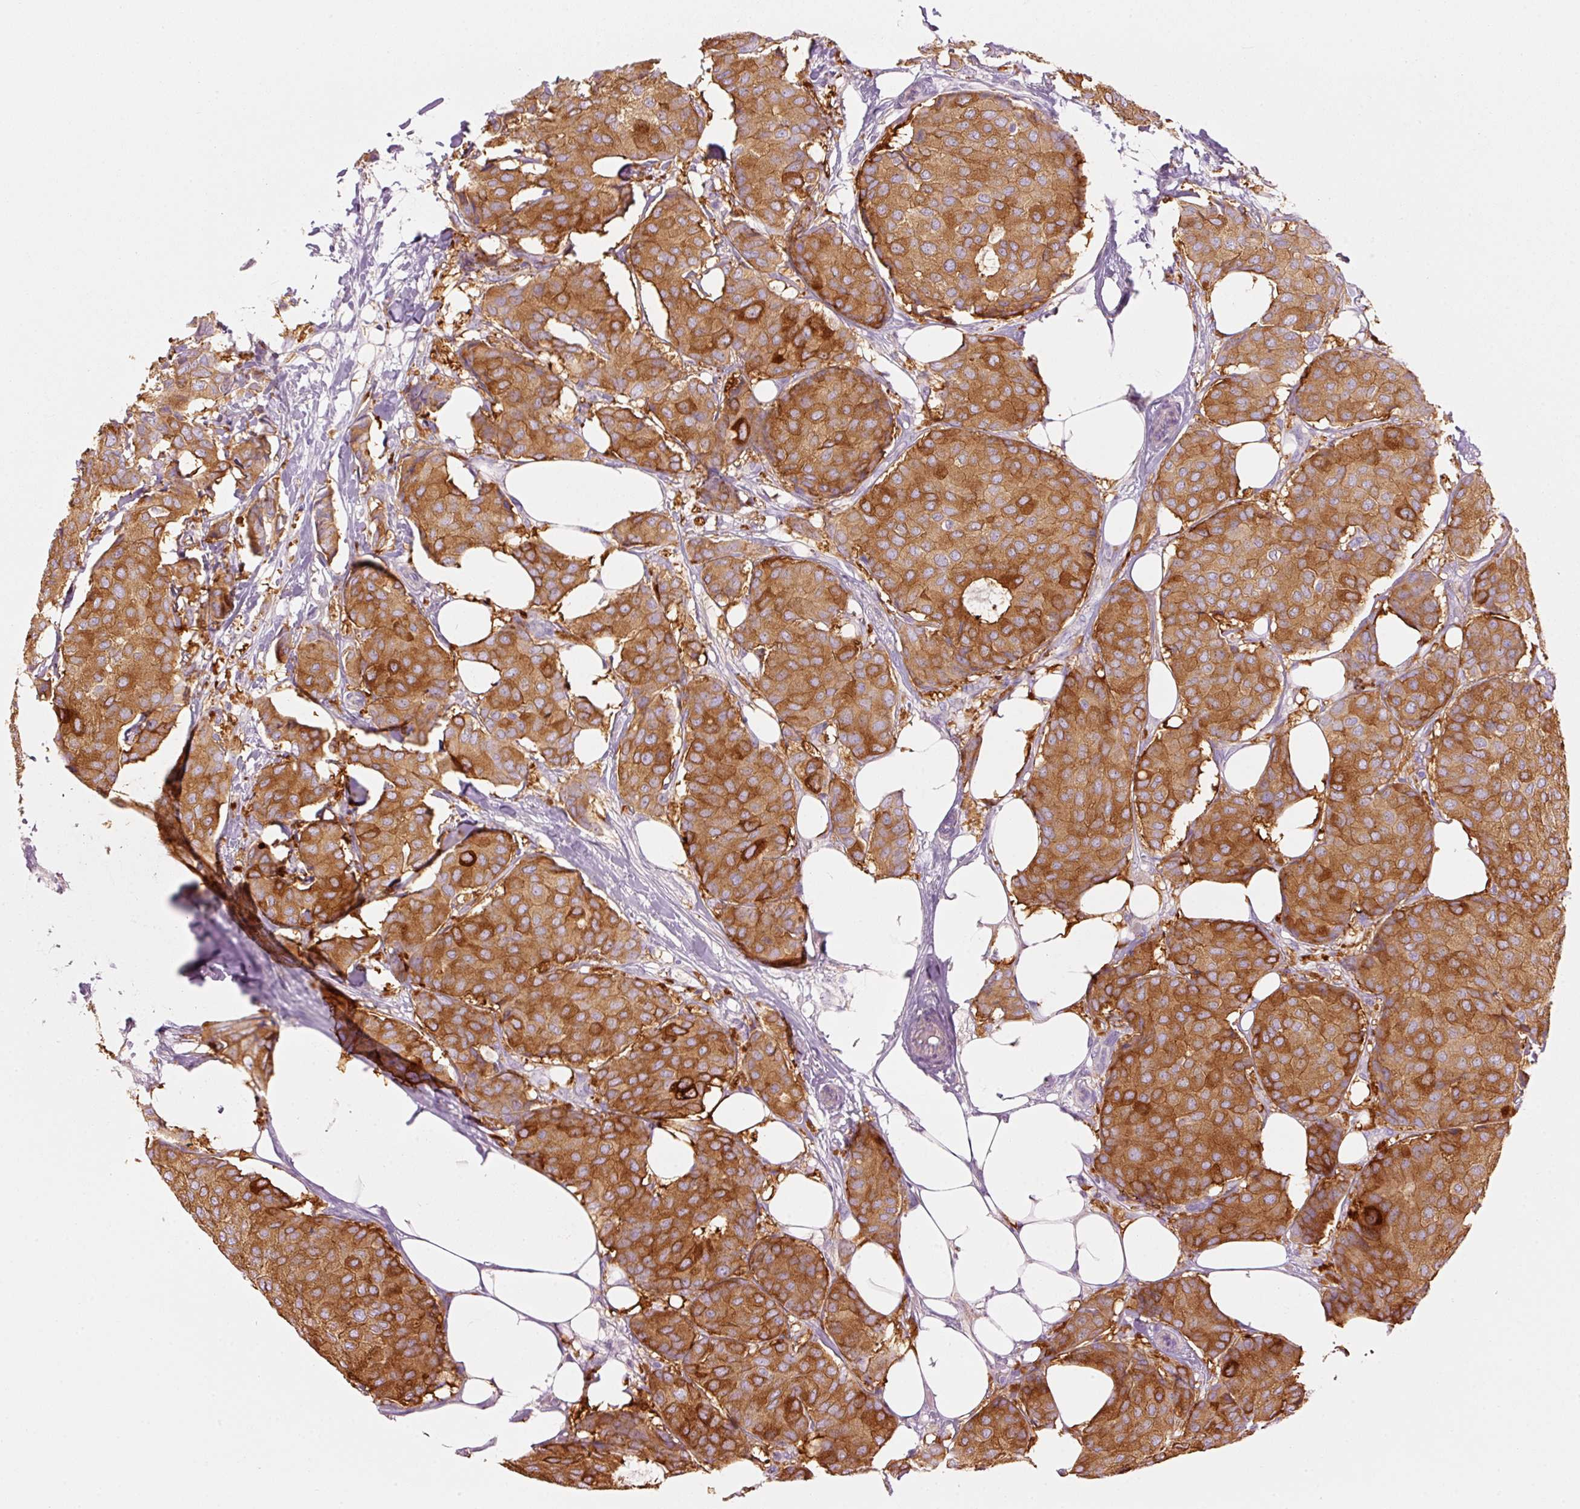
{"staining": {"intensity": "strong", "quantity": ">75%", "location": "cytoplasmic/membranous"}, "tissue": "breast cancer", "cell_type": "Tumor cells", "image_type": "cancer", "snomed": [{"axis": "morphology", "description": "Duct carcinoma"}, {"axis": "topography", "description": "Breast"}], "caption": "This photomicrograph reveals immunohistochemistry (IHC) staining of human breast cancer (infiltrating ductal carcinoma), with high strong cytoplasmic/membranous expression in about >75% of tumor cells.", "gene": "PDXDC1", "patient": {"sex": "female", "age": 75}}